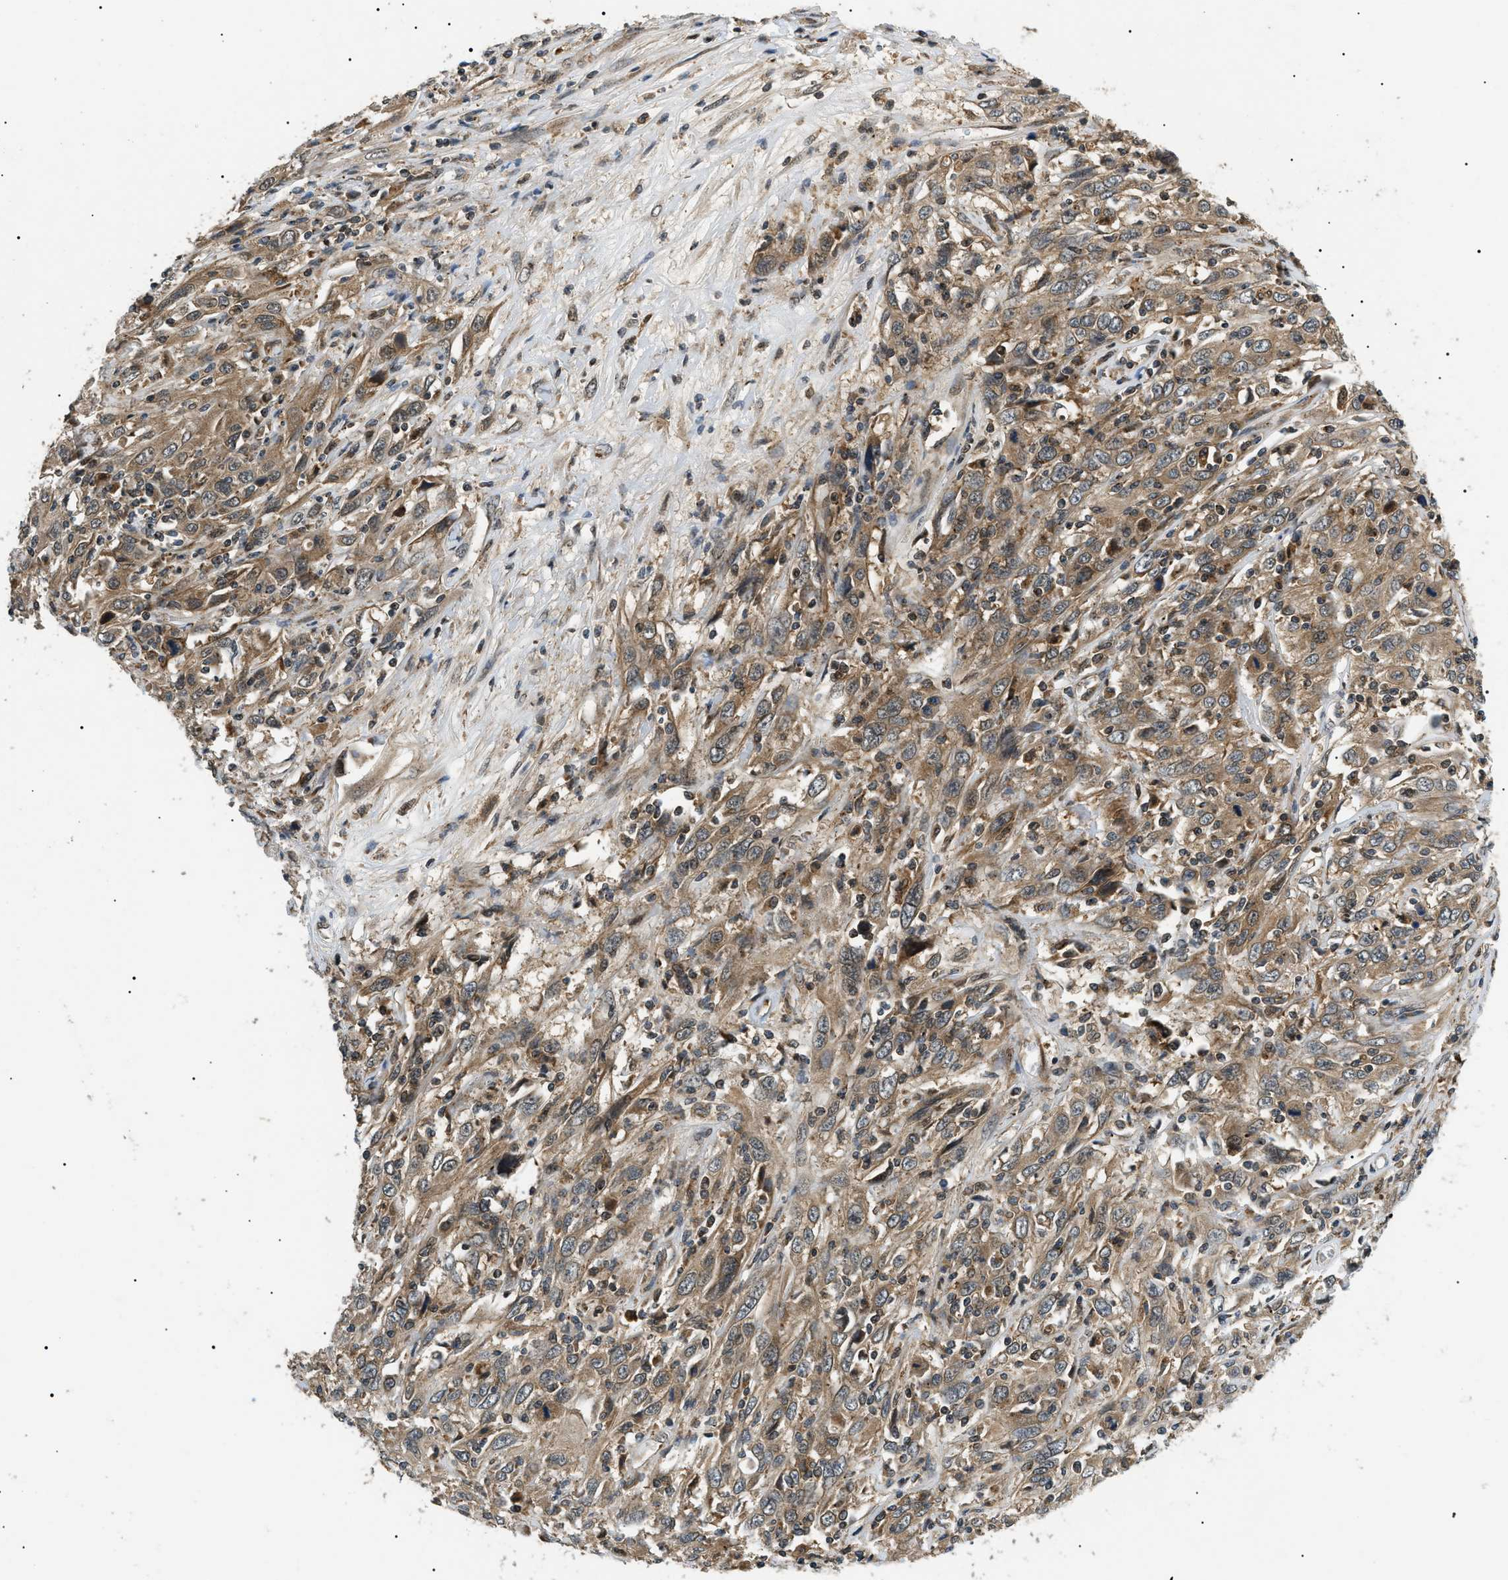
{"staining": {"intensity": "moderate", "quantity": ">75%", "location": "cytoplasmic/membranous"}, "tissue": "cervical cancer", "cell_type": "Tumor cells", "image_type": "cancer", "snomed": [{"axis": "morphology", "description": "Squamous cell carcinoma, NOS"}, {"axis": "topography", "description": "Cervix"}], "caption": "Squamous cell carcinoma (cervical) was stained to show a protein in brown. There is medium levels of moderate cytoplasmic/membranous staining in approximately >75% of tumor cells.", "gene": "ATP6AP1", "patient": {"sex": "female", "age": 46}}